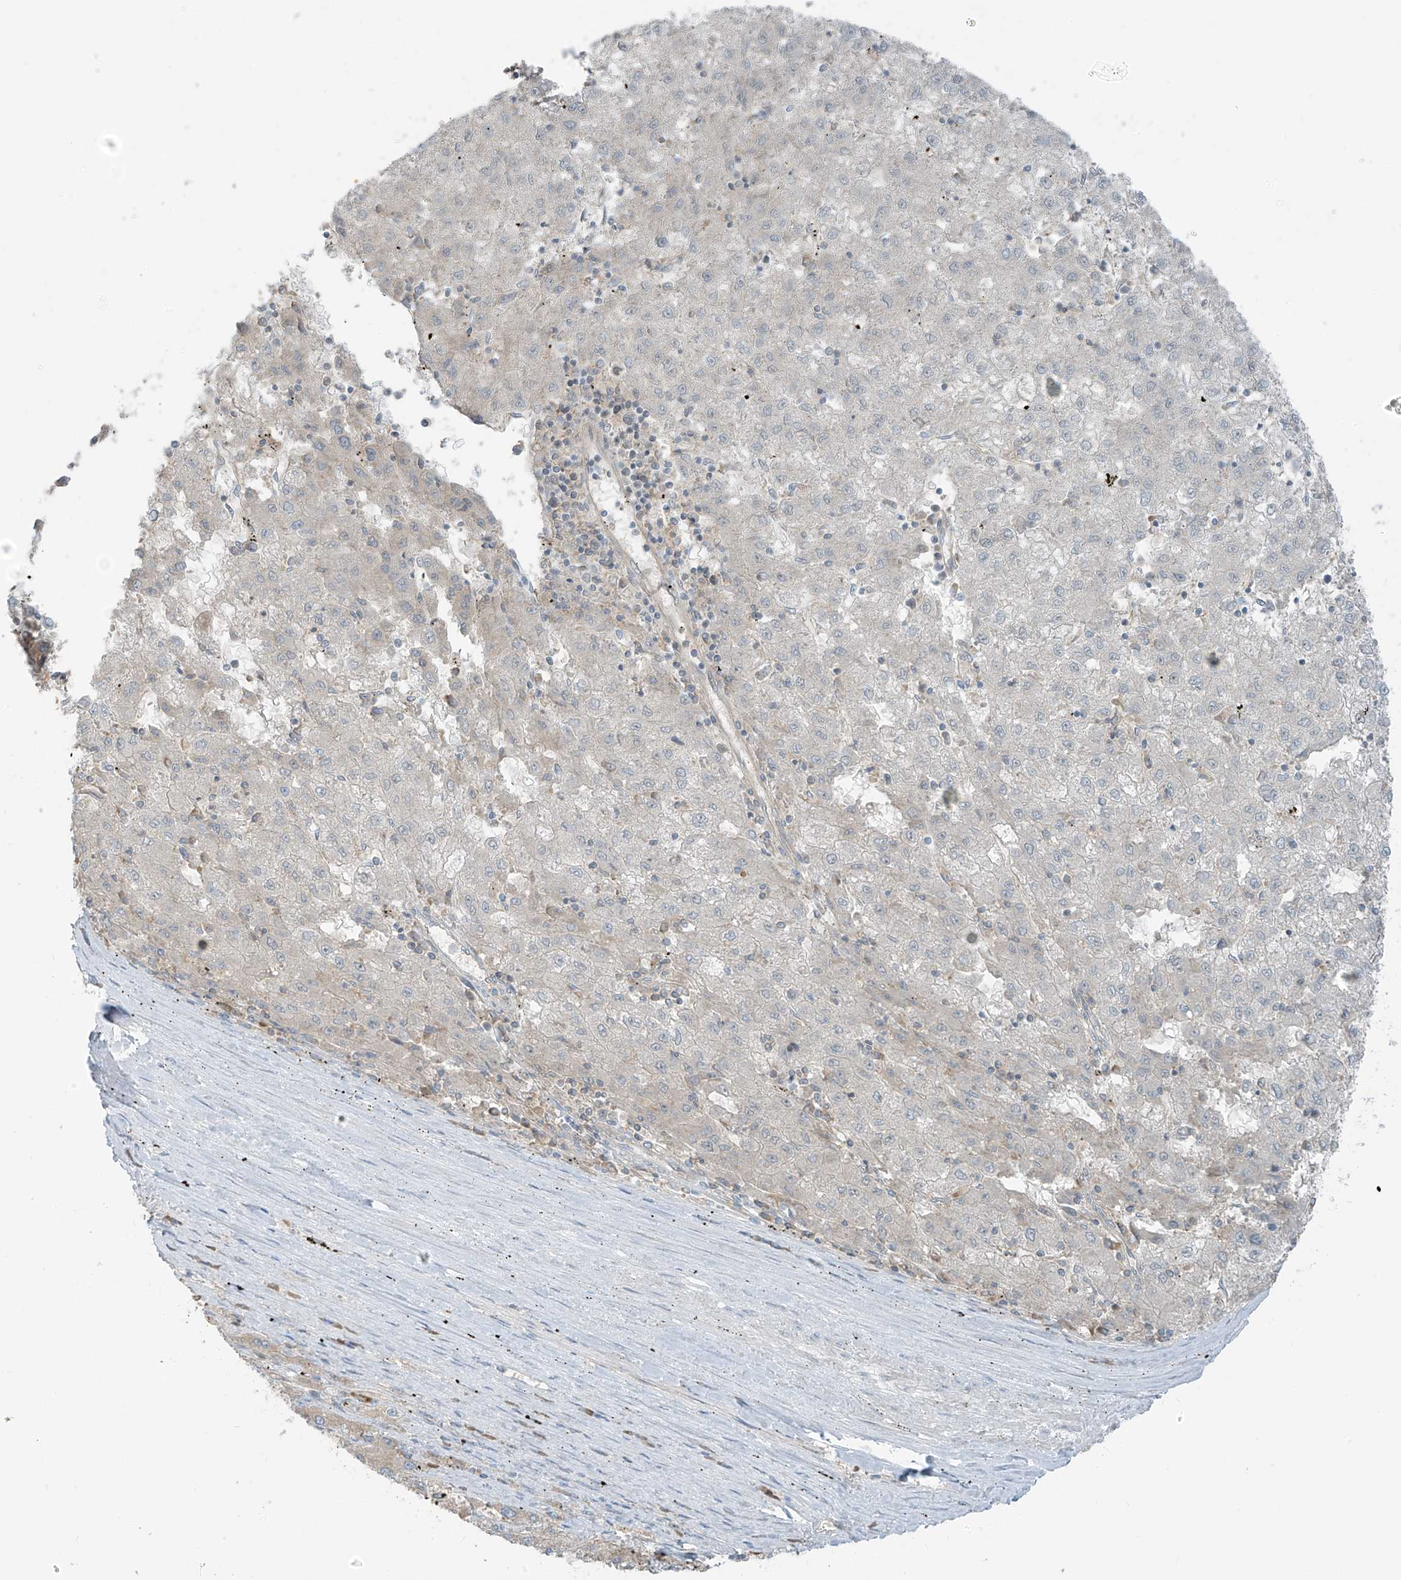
{"staining": {"intensity": "negative", "quantity": "none", "location": "none"}, "tissue": "liver cancer", "cell_type": "Tumor cells", "image_type": "cancer", "snomed": [{"axis": "morphology", "description": "Carcinoma, Hepatocellular, NOS"}, {"axis": "topography", "description": "Liver"}], "caption": "DAB immunohistochemical staining of liver cancer (hepatocellular carcinoma) displays no significant staining in tumor cells.", "gene": "FAM131C", "patient": {"sex": "male", "age": 72}}